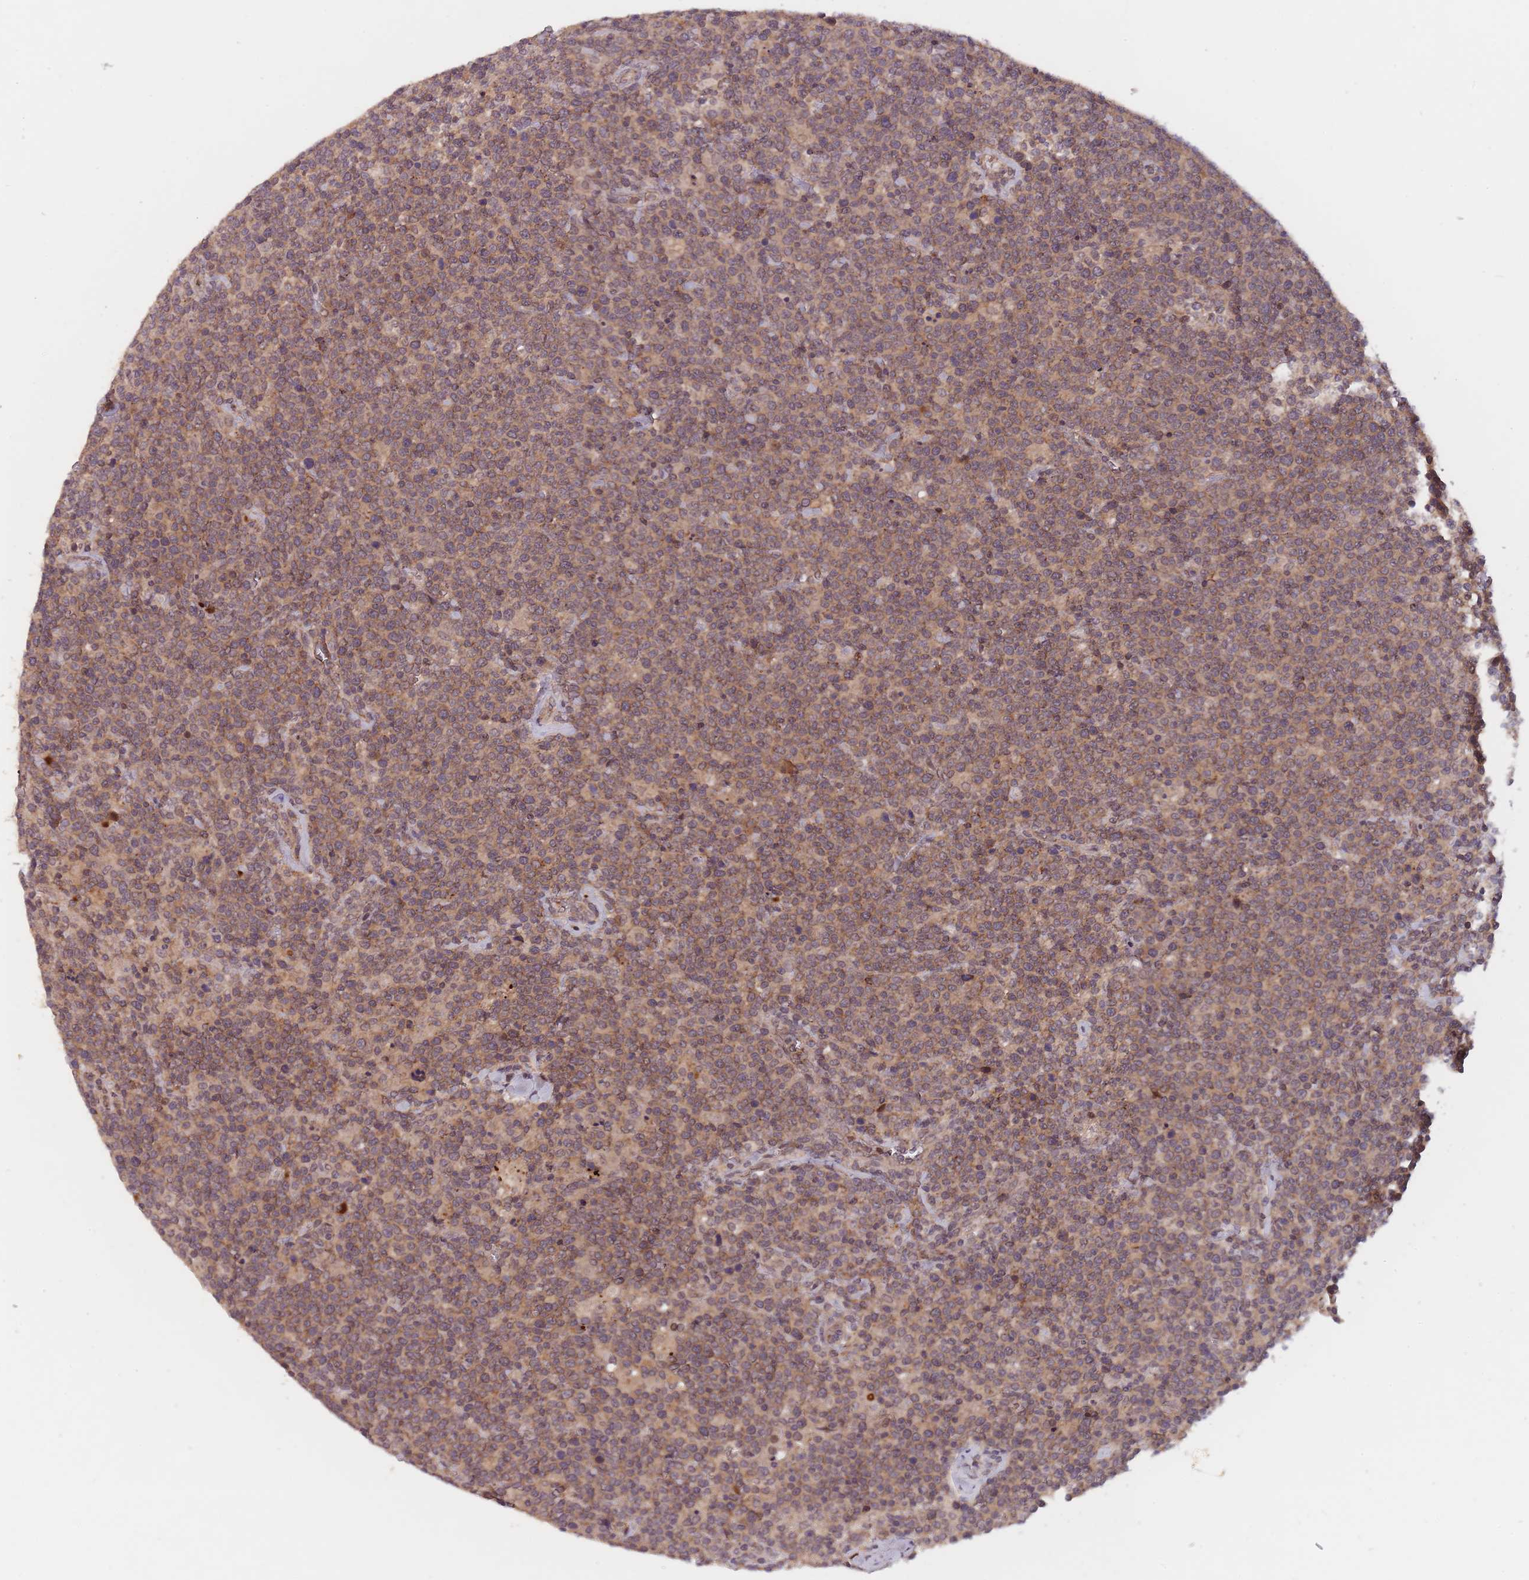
{"staining": {"intensity": "weak", "quantity": "25%-75%", "location": "cytoplasmic/membranous"}, "tissue": "lymphoma", "cell_type": "Tumor cells", "image_type": "cancer", "snomed": [{"axis": "morphology", "description": "Malignant lymphoma, non-Hodgkin's type, High grade"}, {"axis": "topography", "description": "Lymph node"}], "caption": "The photomicrograph shows staining of high-grade malignant lymphoma, non-Hodgkin's type, revealing weak cytoplasmic/membranous protein expression (brown color) within tumor cells.", "gene": "SECTM1", "patient": {"sex": "male", "age": 61}}